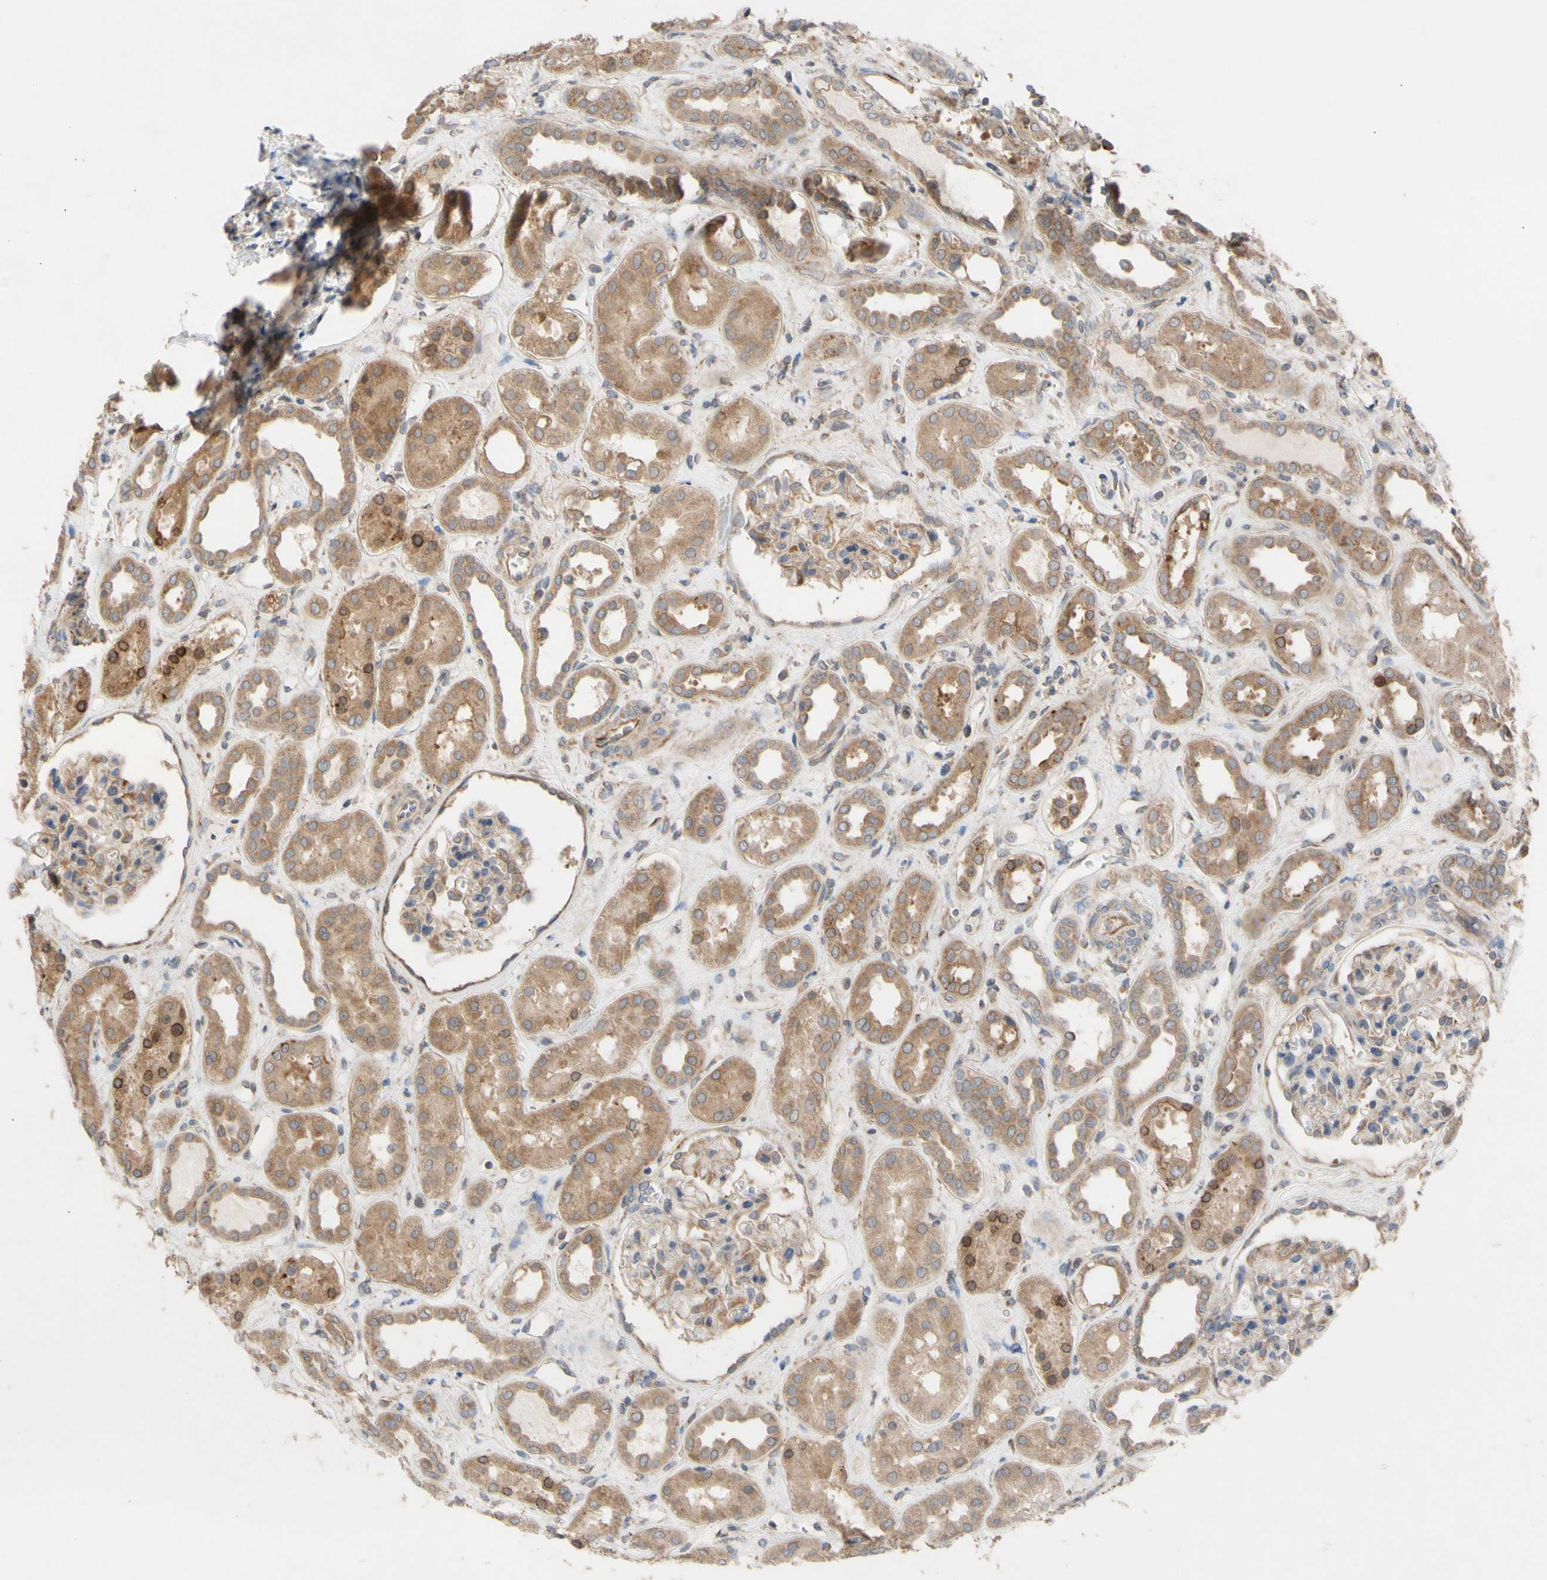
{"staining": {"intensity": "weak", "quantity": "25%-75%", "location": "cytoplasmic/membranous"}, "tissue": "kidney", "cell_type": "Cells in glomeruli", "image_type": "normal", "snomed": [{"axis": "morphology", "description": "Normal tissue, NOS"}, {"axis": "topography", "description": "Kidney"}], "caption": "Kidney stained for a protein displays weak cytoplasmic/membranous positivity in cells in glomeruli. (DAB (3,3'-diaminobenzidine) IHC, brown staining for protein, blue staining for nuclei).", "gene": "EIF2S3", "patient": {"sex": "male", "age": 59}}